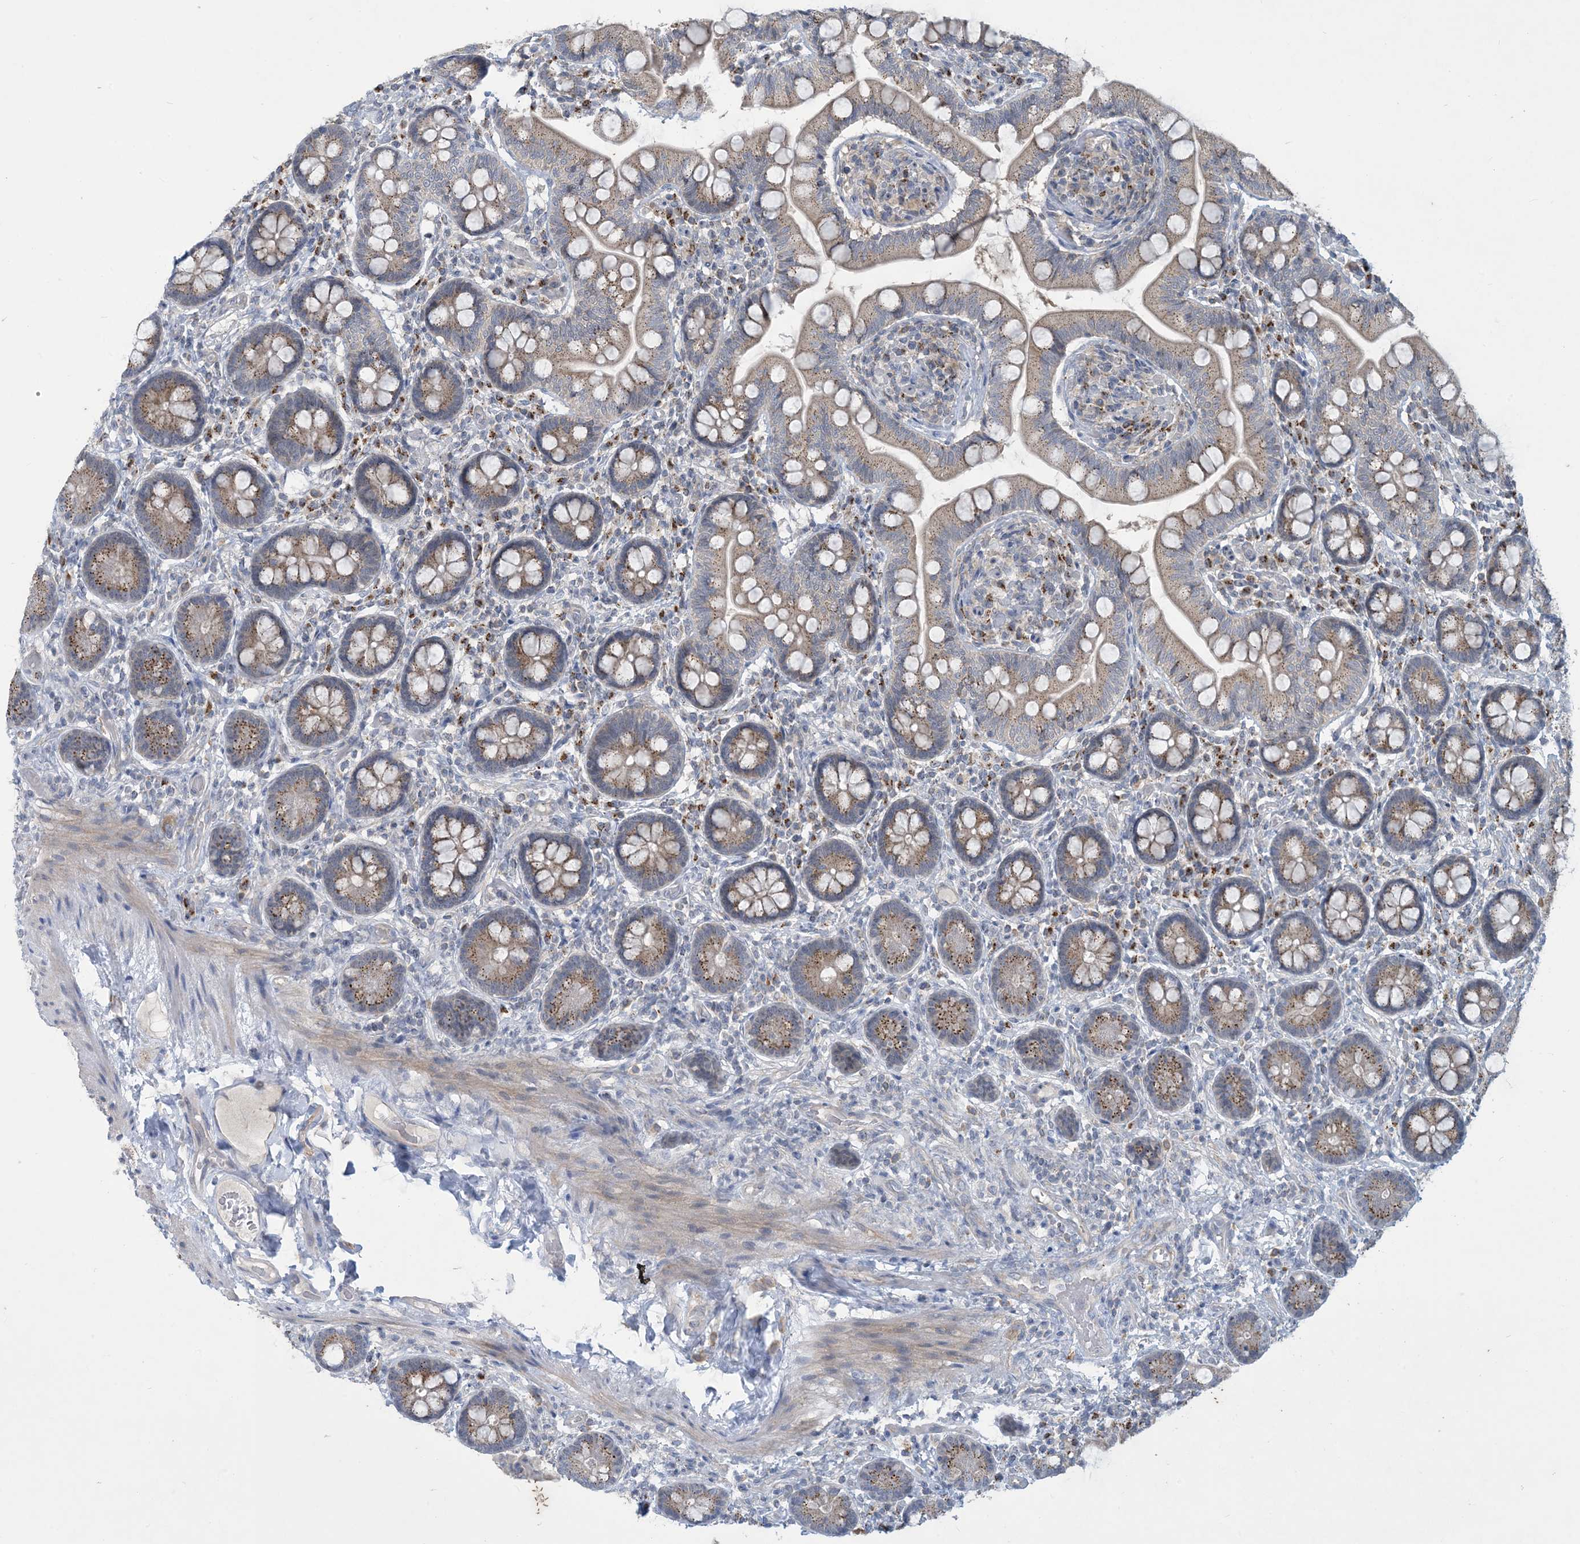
{"staining": {"intensity": "moderate", "quantity": "25%-75%", "location": "cytoplasmic/membranous"}, "tissue": "small intestine", "cell_type": "Glandular cells", "image_type": "normal", "snomed": [{"axis": "morphology", "description": "Normal tissue, NOS"}, {"axis": "topography", "description": "Small intestine"}], "caption": "Protein staining demonstrates moderate cytoplasmic/membranous positivity in approximately 25%-75% of glandular cells in unremarkable small intestine.", "gene": "CCDC14", "patient": {"sex": "female", "age": 64}}